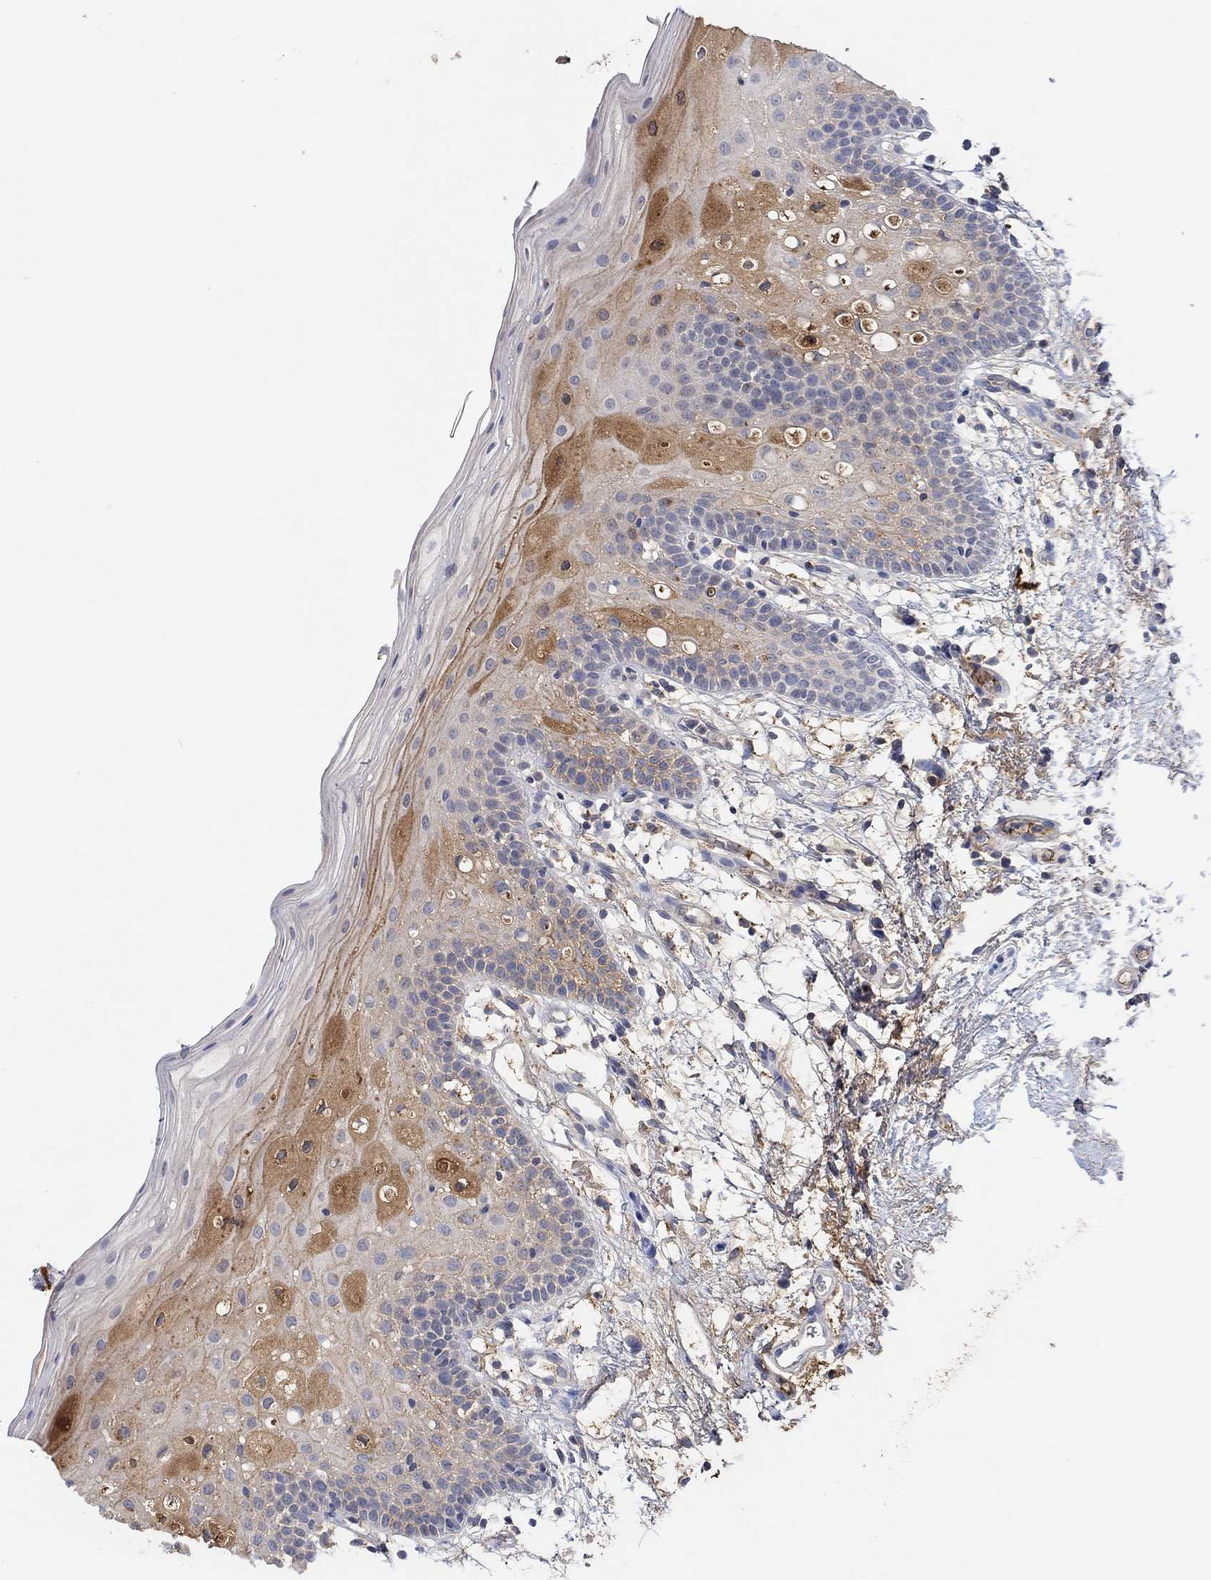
{"staining": {"intensity": "moderate", "quantity": "<25%", "location": "cytoplasmic/membranous"}, "tissue": "oral mucosa", "cell_type": "Squamous epithelial cells", "image_type": "normal", "snomed": [{"axis": "morphology", "description": "Normal tissue, NOS"}, {"axis": "topography", "description": "Oral tissue"}, {"axis": "topography", "description": "Tounge, NOS"}], "caption": "Squamous epithelial cells exhibit moderate cytoplasmic/membranous expression in approximately <25% of cells in benign oral mucosa.", "gene": "MSTN", "patient": {"sex": "female", "age": 83}}